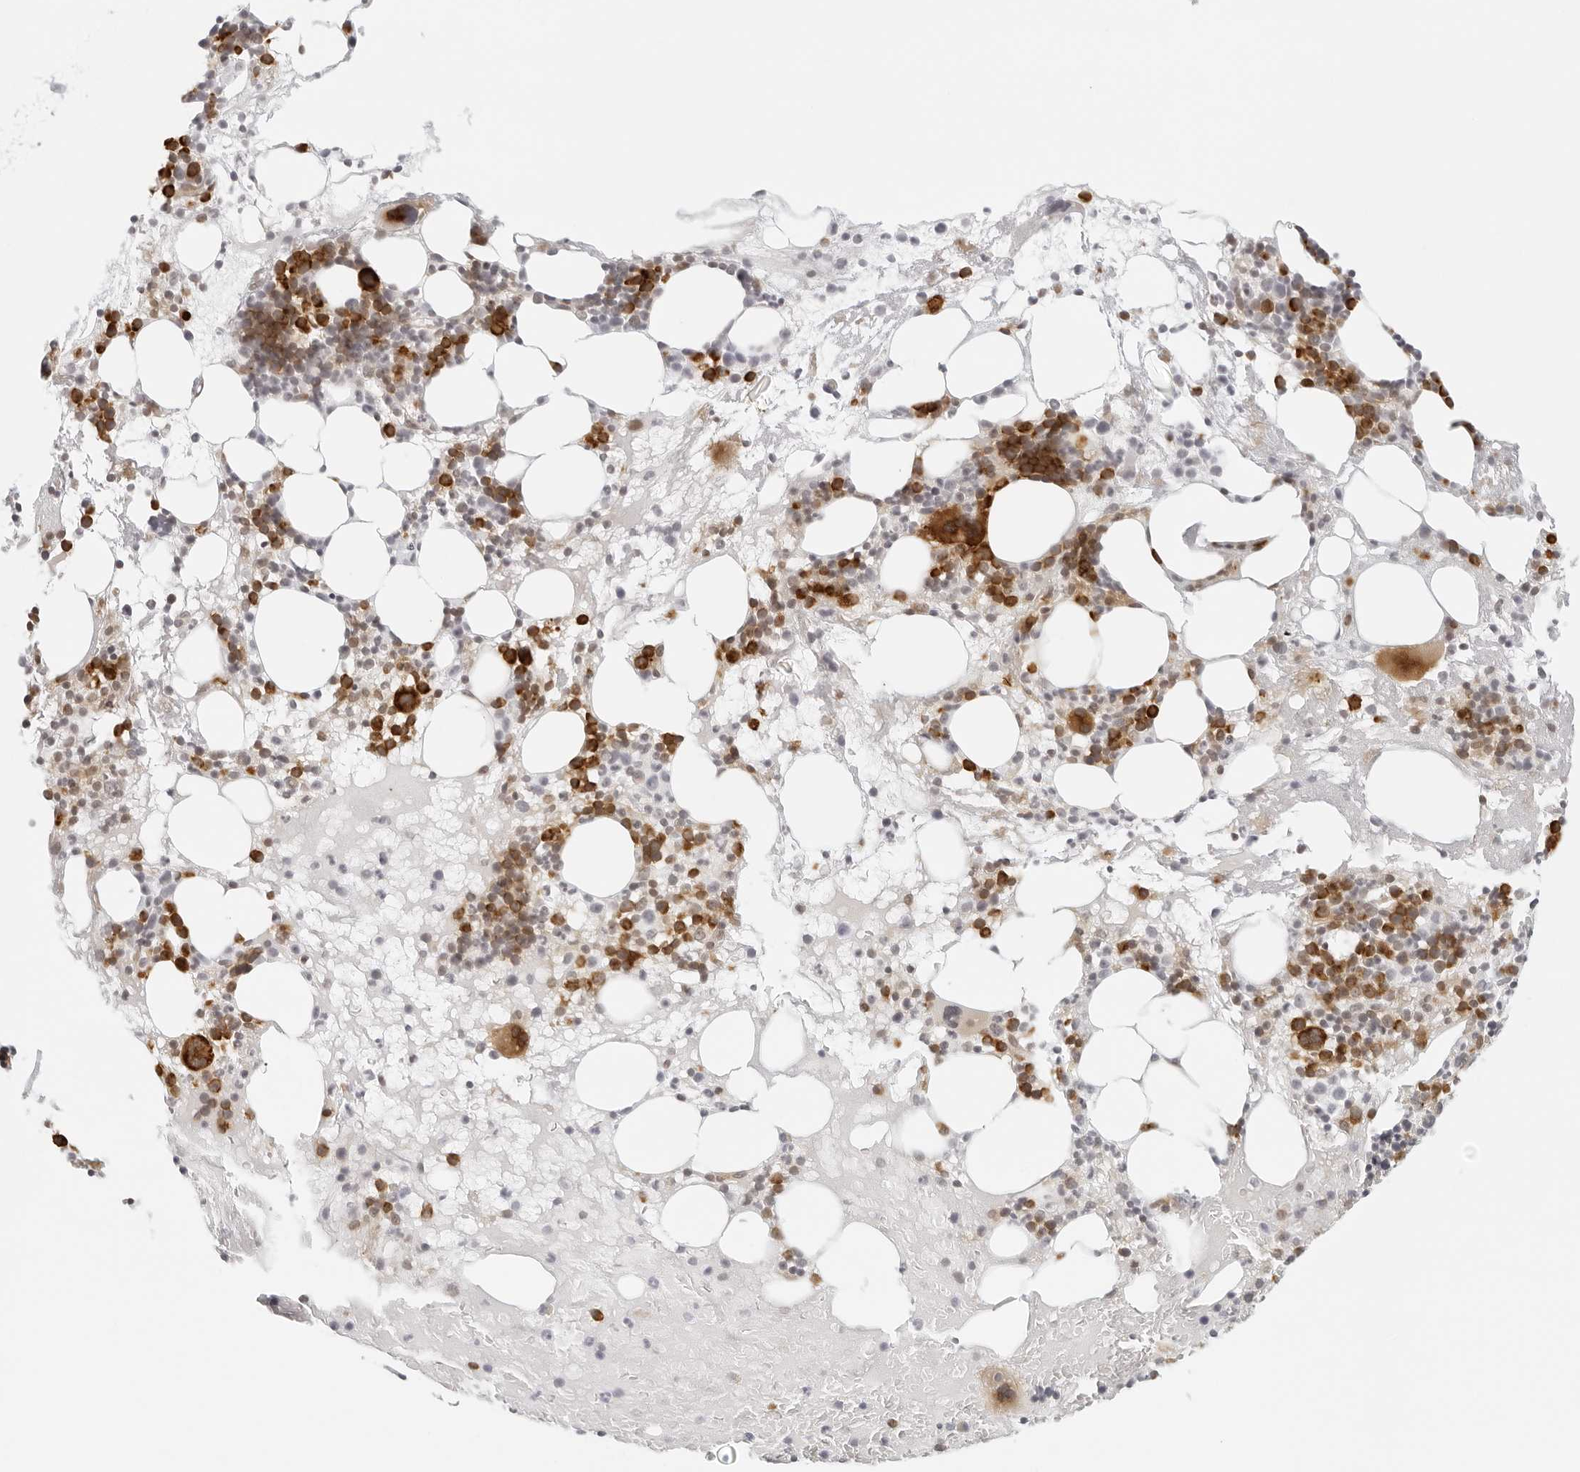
{"staining": {"intensity": "strong", "quantity": "25%-75%", "location": "cytoplasmic/membranous"}, "tissue": "bone marrow", "cell_type": "Hematopoietic cells", "image_type": "normal", "snomed": [{"axis": "morphology", "description": "Normal tissue, NOS"}, {"axis": "morphology", "description": "Inflammation, NOS"}, {"axis": "topography", "description": "Bone marrow"}], "caption": "A high-resolution micrograph shows immunohistochemistry staining of unremarkable bone marrow, which demonstrates strong cytoplasmic/membranous staining in about 25%-75% of hematopoietic cells. Immunohistochemistry stains the protein in brown and the nuclei are stained blue.", "gene": "EIF4G1", "patient": {"sex": "female", "age": 77}}